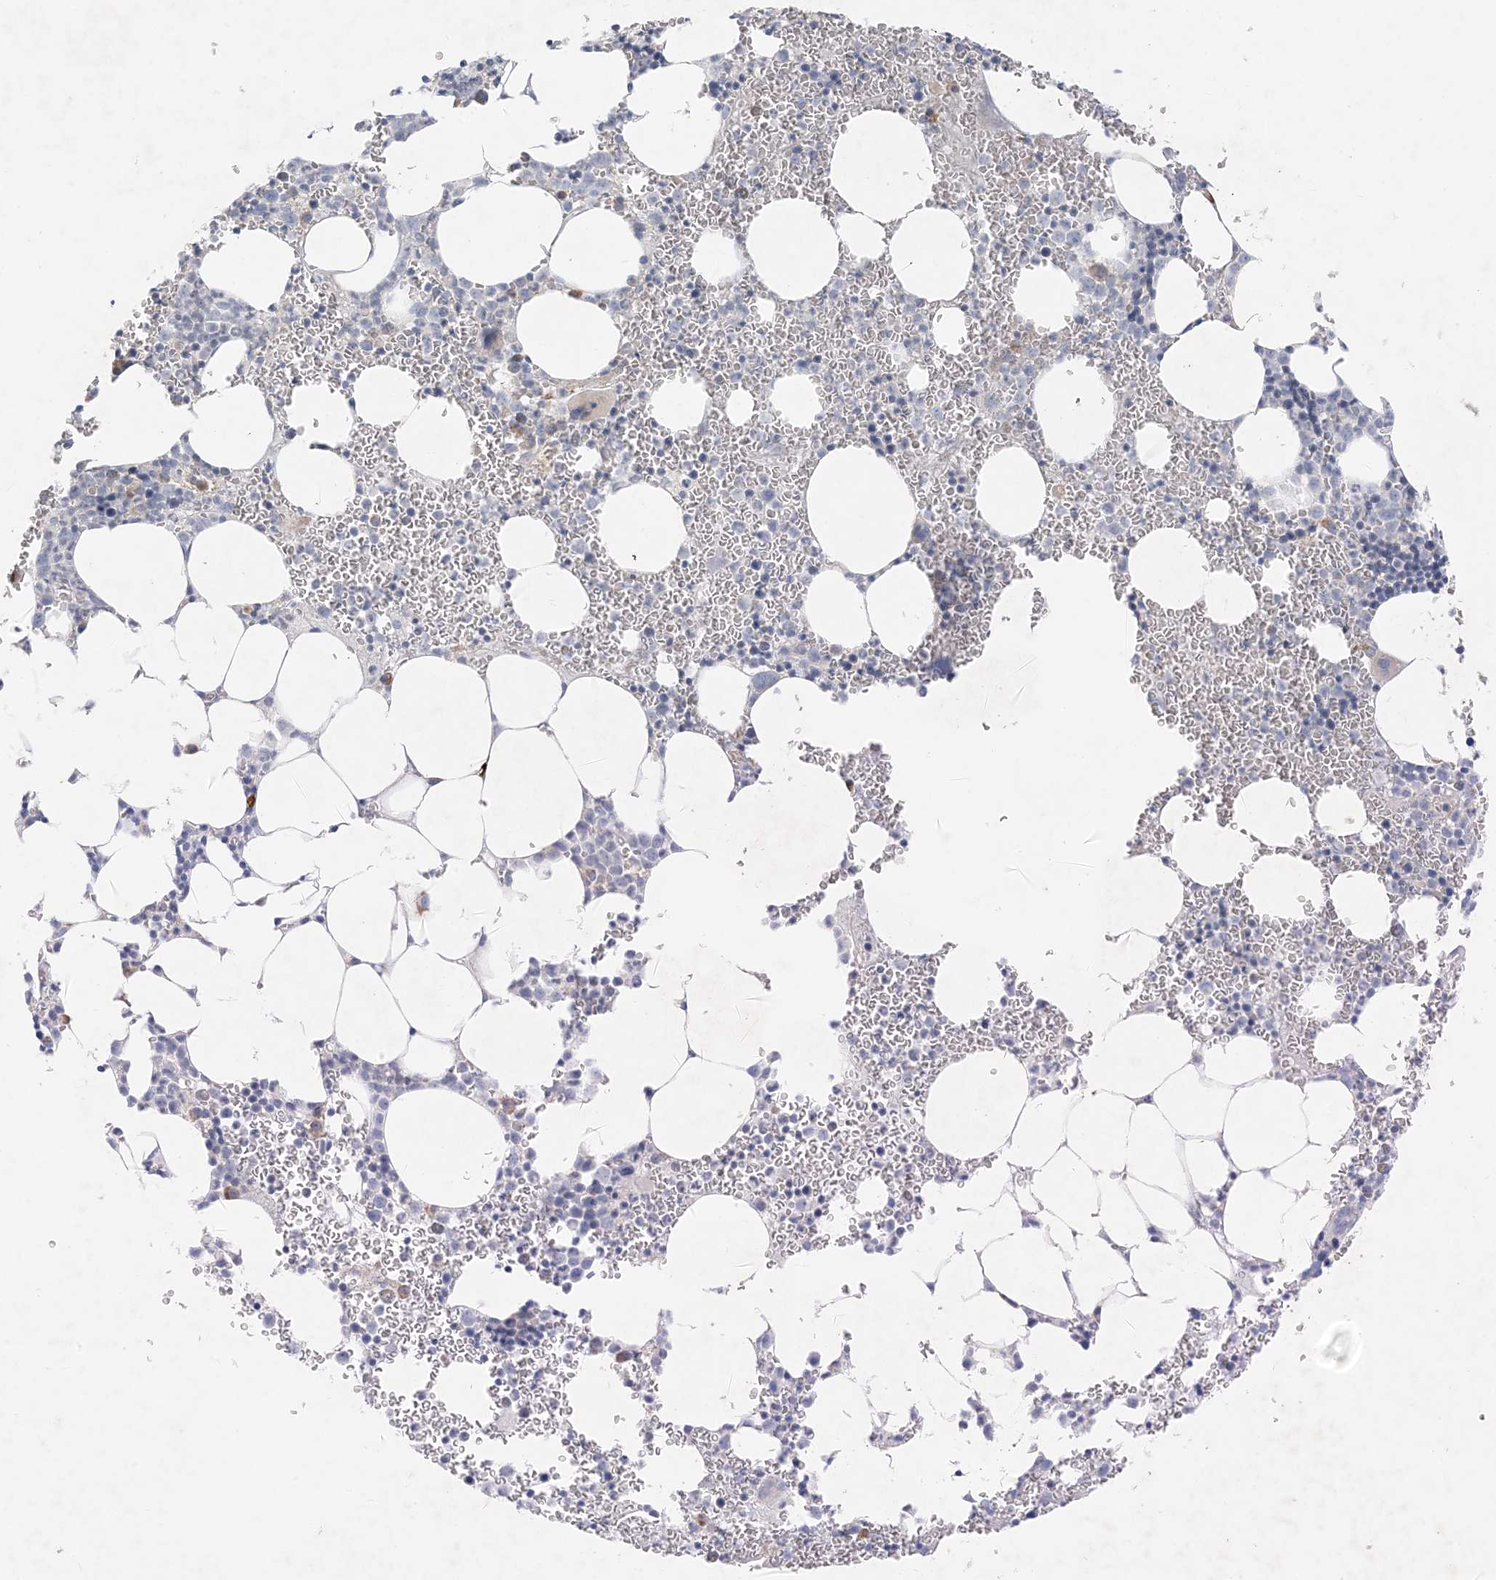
{"staining": {"intensity": "moderate", "quantity": "<25%", "location": "cytoplasmic/membranous"}, "tissue": "bone marrow", "cell_type": "Hematopoietic cells", "image_type": "normal", "snomed": [{"axis": "morphology", "description": "Normal tissue, NOS"}, {"axis": "topography", "description": "Bone marrow"}], "caption": "This is an image of immunohistochemistry staining of benign bone marrow, which shows moderate staining in the cytoplasmic/membranous of hematopoietic cells.", "gene": "ZNF385D", "patient": {"sex": "female", "age": 78}}